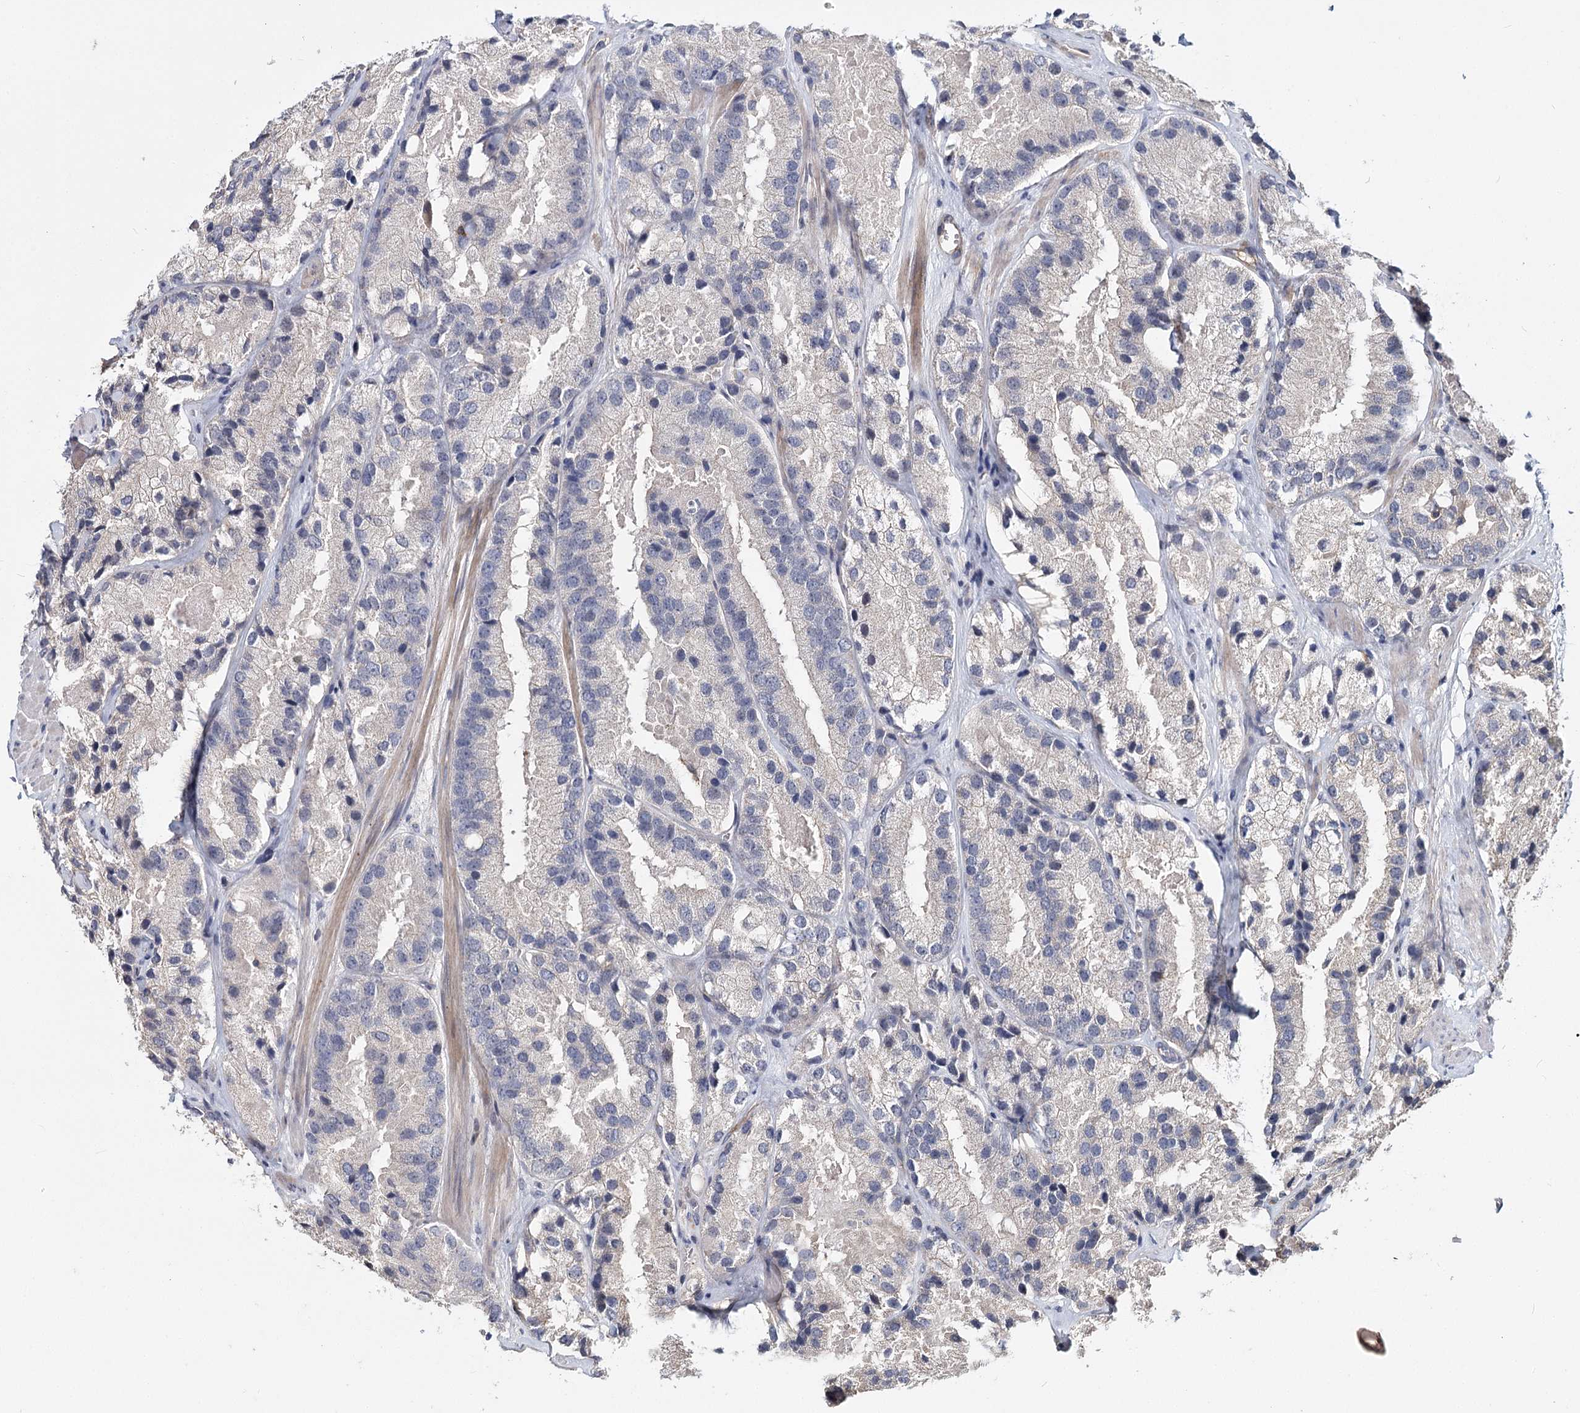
{"staining": {"intensity": "negative", "quantity": "none", "location": "none"}, "tissue": "prostate cancer", "cell_type": "Tumor cells", "image_type": "cancer", "snomed": [{"axis": "morphology", "description": "Adenocarcinoma, High grade"}, {"axis": "topography", "description": "Prostate"}], "caption": "A high-resolution image shows immunohistochemistry (IHC) staining of high-grade adenocarcinoma (prostate), which reveals no significant expression in tumor cells.", "gene": "TMEM218", "patient": {"sex": "male", "age": 66}}